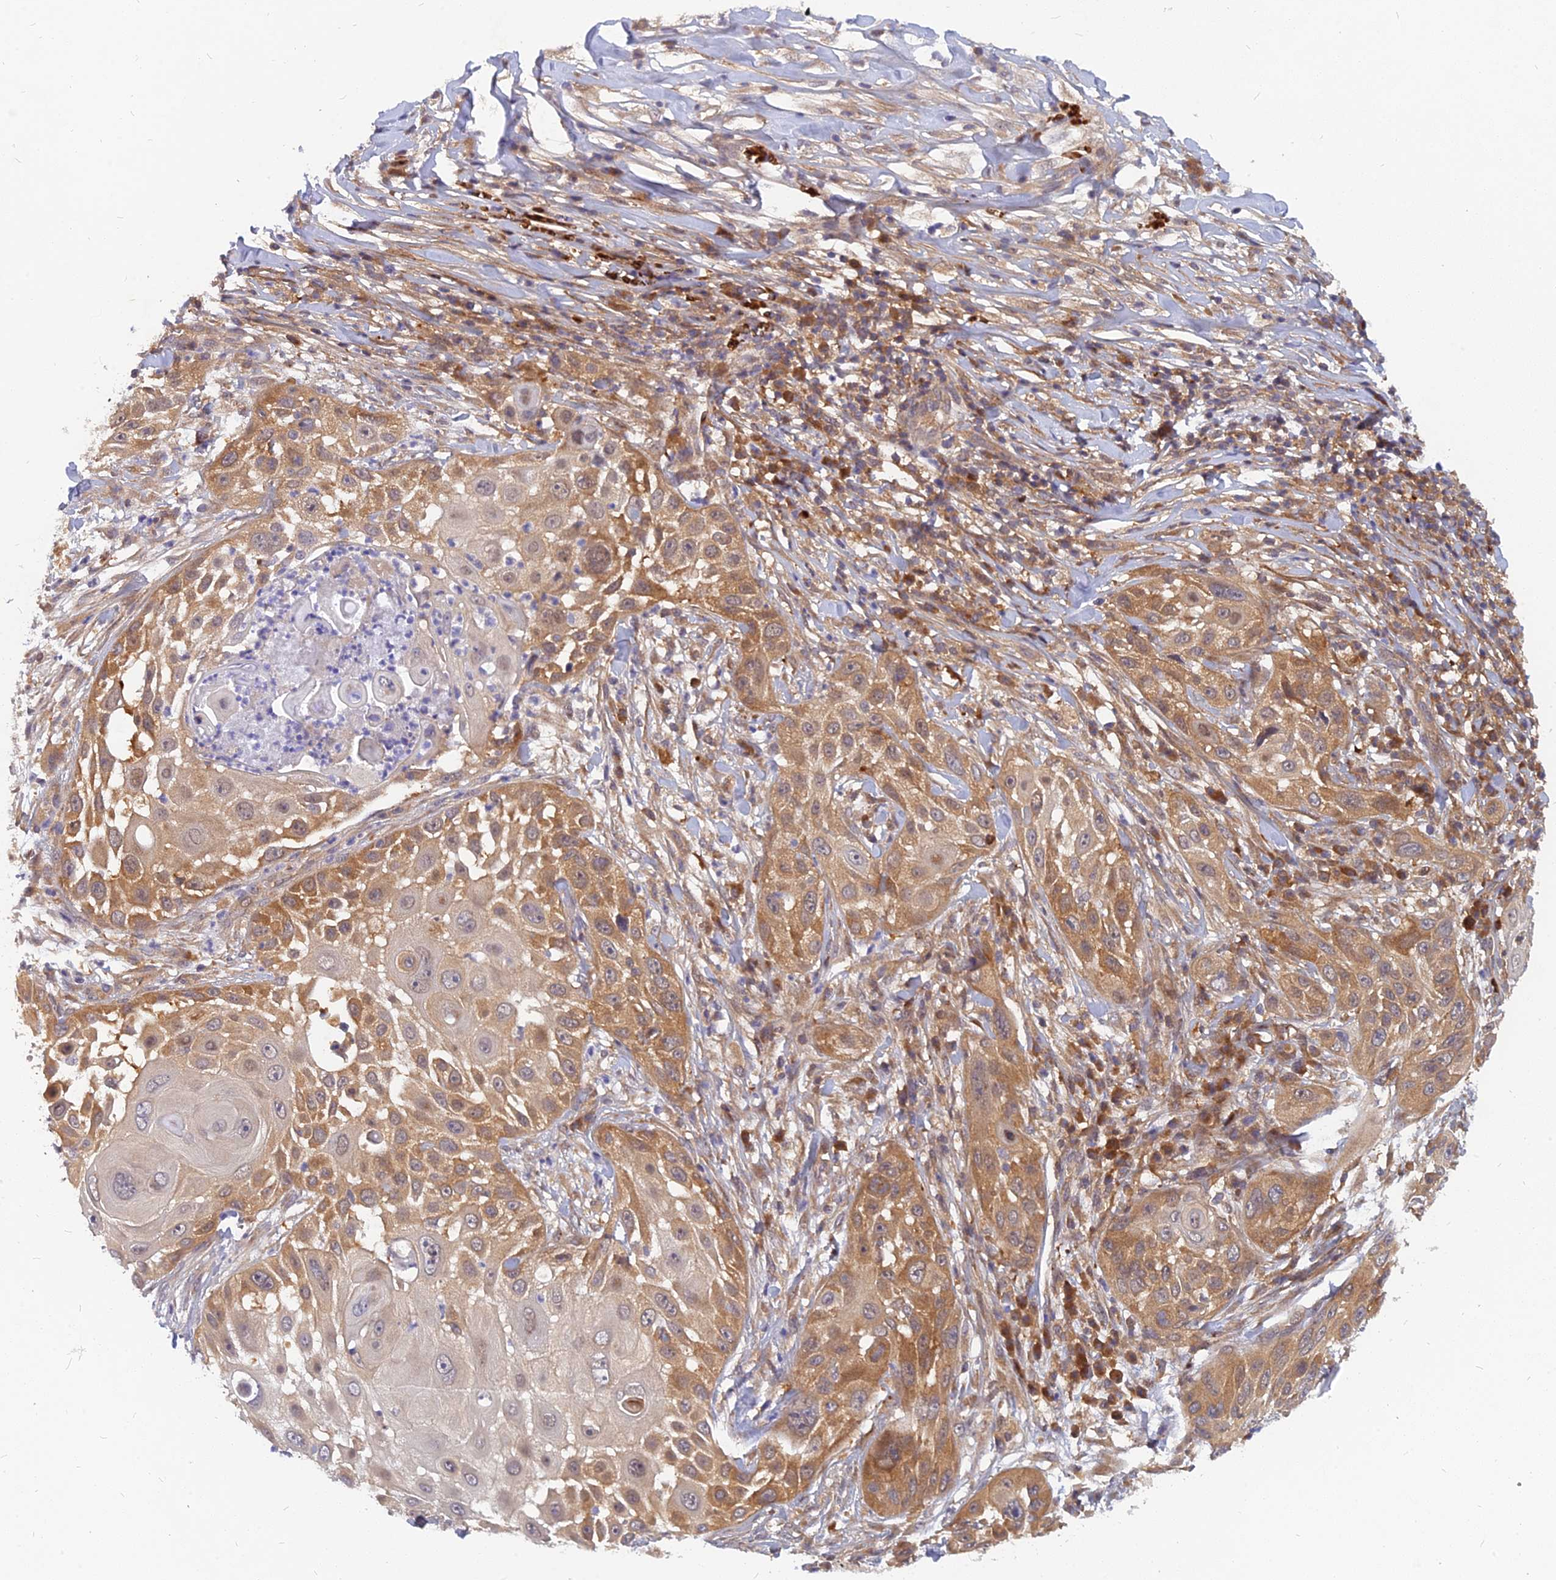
{"staining": {"intensity": "moderate", "quantity": ">75%", "location": "cytoplasmic/membranous"}, "tissue": "skin cancer", "cell_type": "Tumor cells", "image_type": "cancer", "snomed": [{"axis": "morphology", "description": "Squamous cell carcinoma, NOS"}, {"axis": "topography", "description": "Skin"}], "caption": "Immunohistochemistry (IHC) of human squamous cell carcinoma (skin) displays medium levels of moderate cytoplasmic/membranous positivity in about >75% of tumor cells.", "gene": "ARL2BP", "patient": {"sex": "female", "age": 44}}